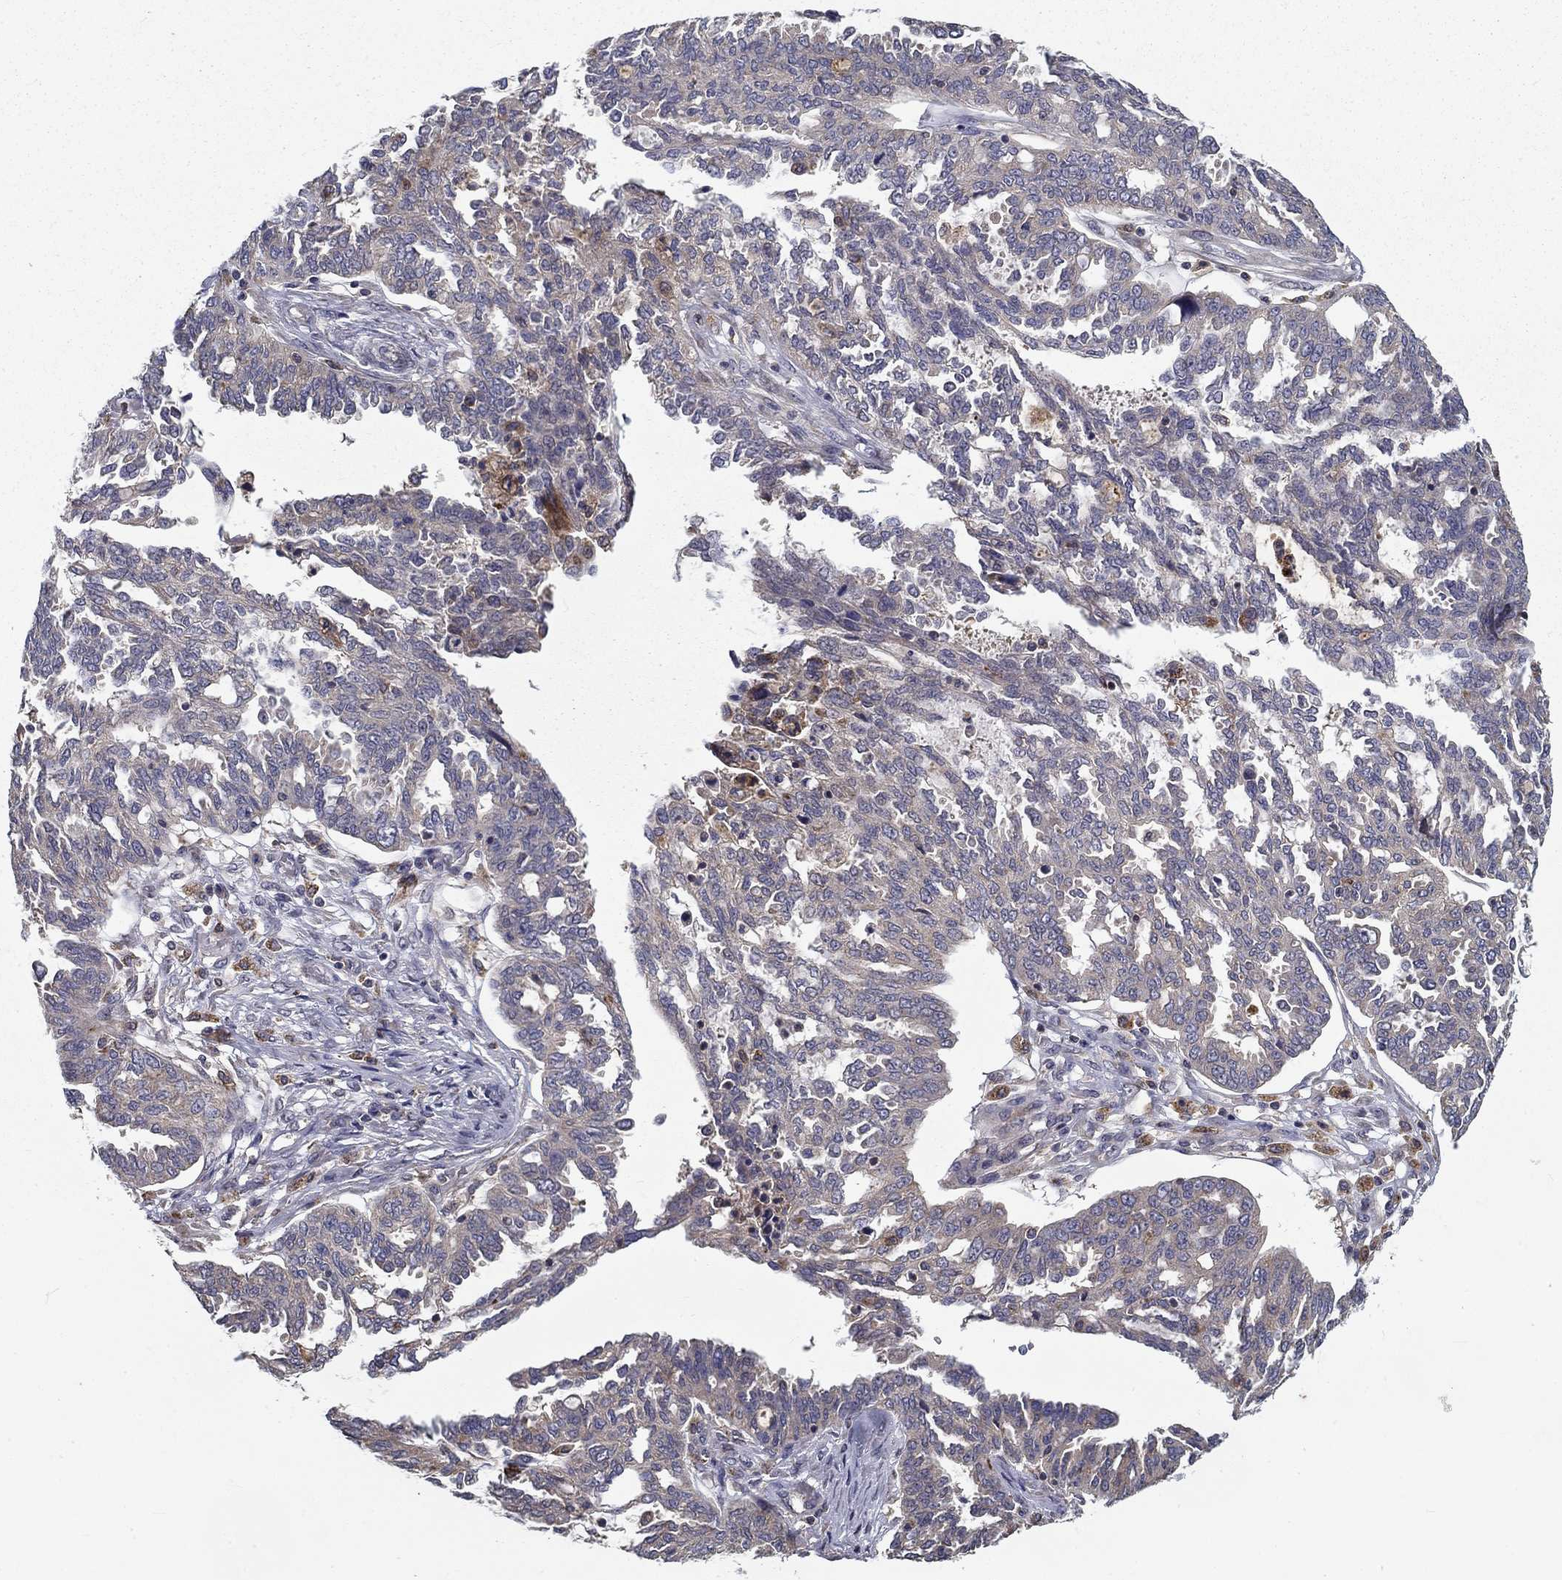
{"staining": {"intensity": "negative", "quantity": "none", "location": "none"}, "tissue": "ovarian cancer", "cell_type": "Tumor cells", "image_type": "cancer", "snomed": [{"axis": "morphology", "description": "Cystadenocarcinoma, serous, NOS"}, {"axis": "topography", "description": "Ovary"}], "caption": "DAB (3,3'-diaminobenzidine) immunohistochemical staining of human ovarian cancer (serous cystadenocarcinoma) displays no significant expression in tumor cells. The staining is performed using DAB (3,3'-diaminobenzidine) brown chromogen with nuclei counter-stained in using hematoxylin.", "gene": "ALDH4A1", "patient": {"sex": "female", "age": 67}}